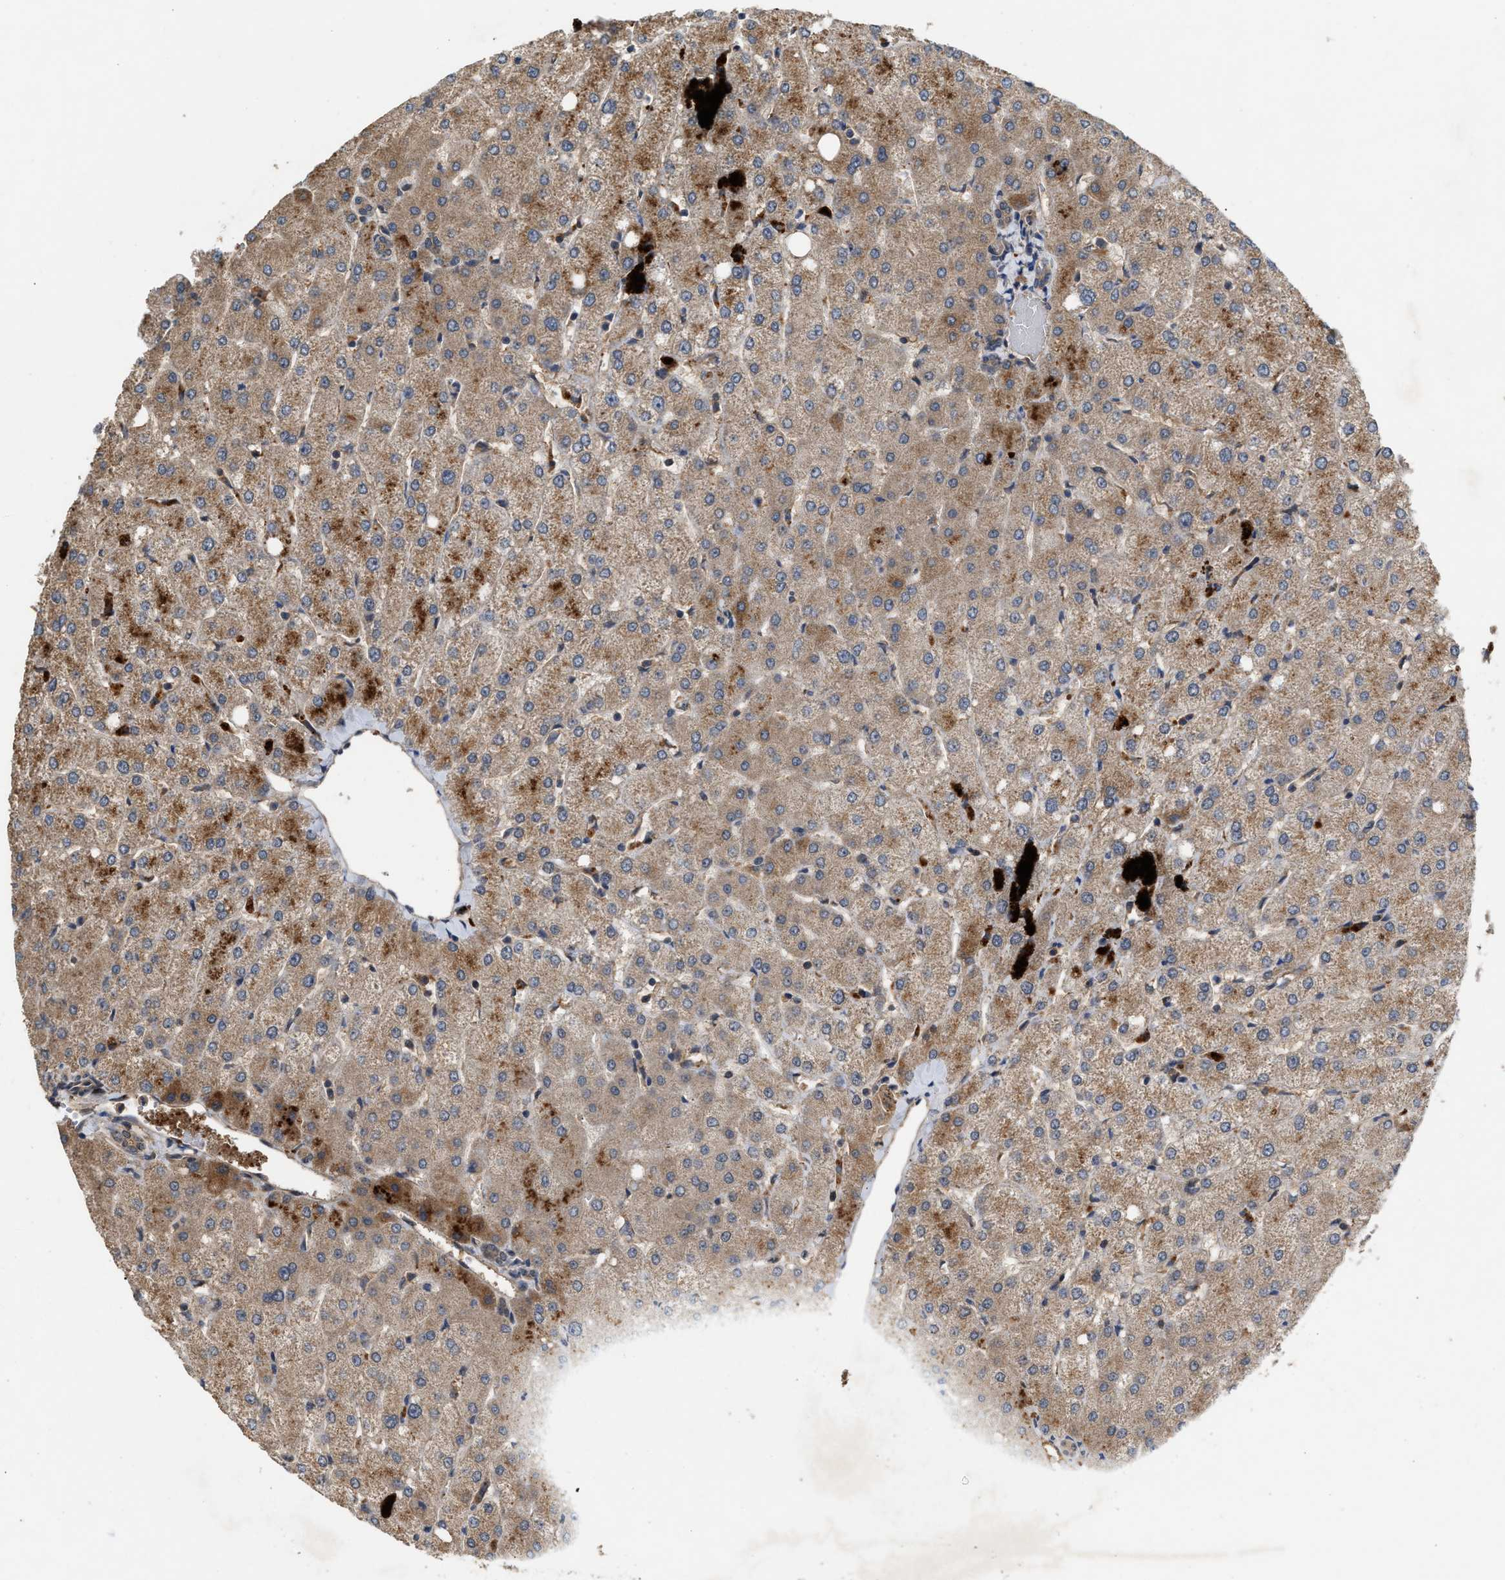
{"staining": {"intensity": "weak", "quantity": "25%-75%", "location": "cytoplasmic/membranous"}, "tissue": "liver", "cell_type": "Cholangiocytes", "image_type": "normal", "snomed": [{"axis": "morphology", "description": "Normal tissue, NOS"}, {"axis": "topography", "description": "Liver"}], "caption": "An image of liver stained for a protein reveals weak cytoplasmic/membranous brown staining in cholangiocytes. (DAB IHC with brightfield microscopy, high magnification).", "gene": "RUSC2", "patient": {"sex": "female", "age": 54}}